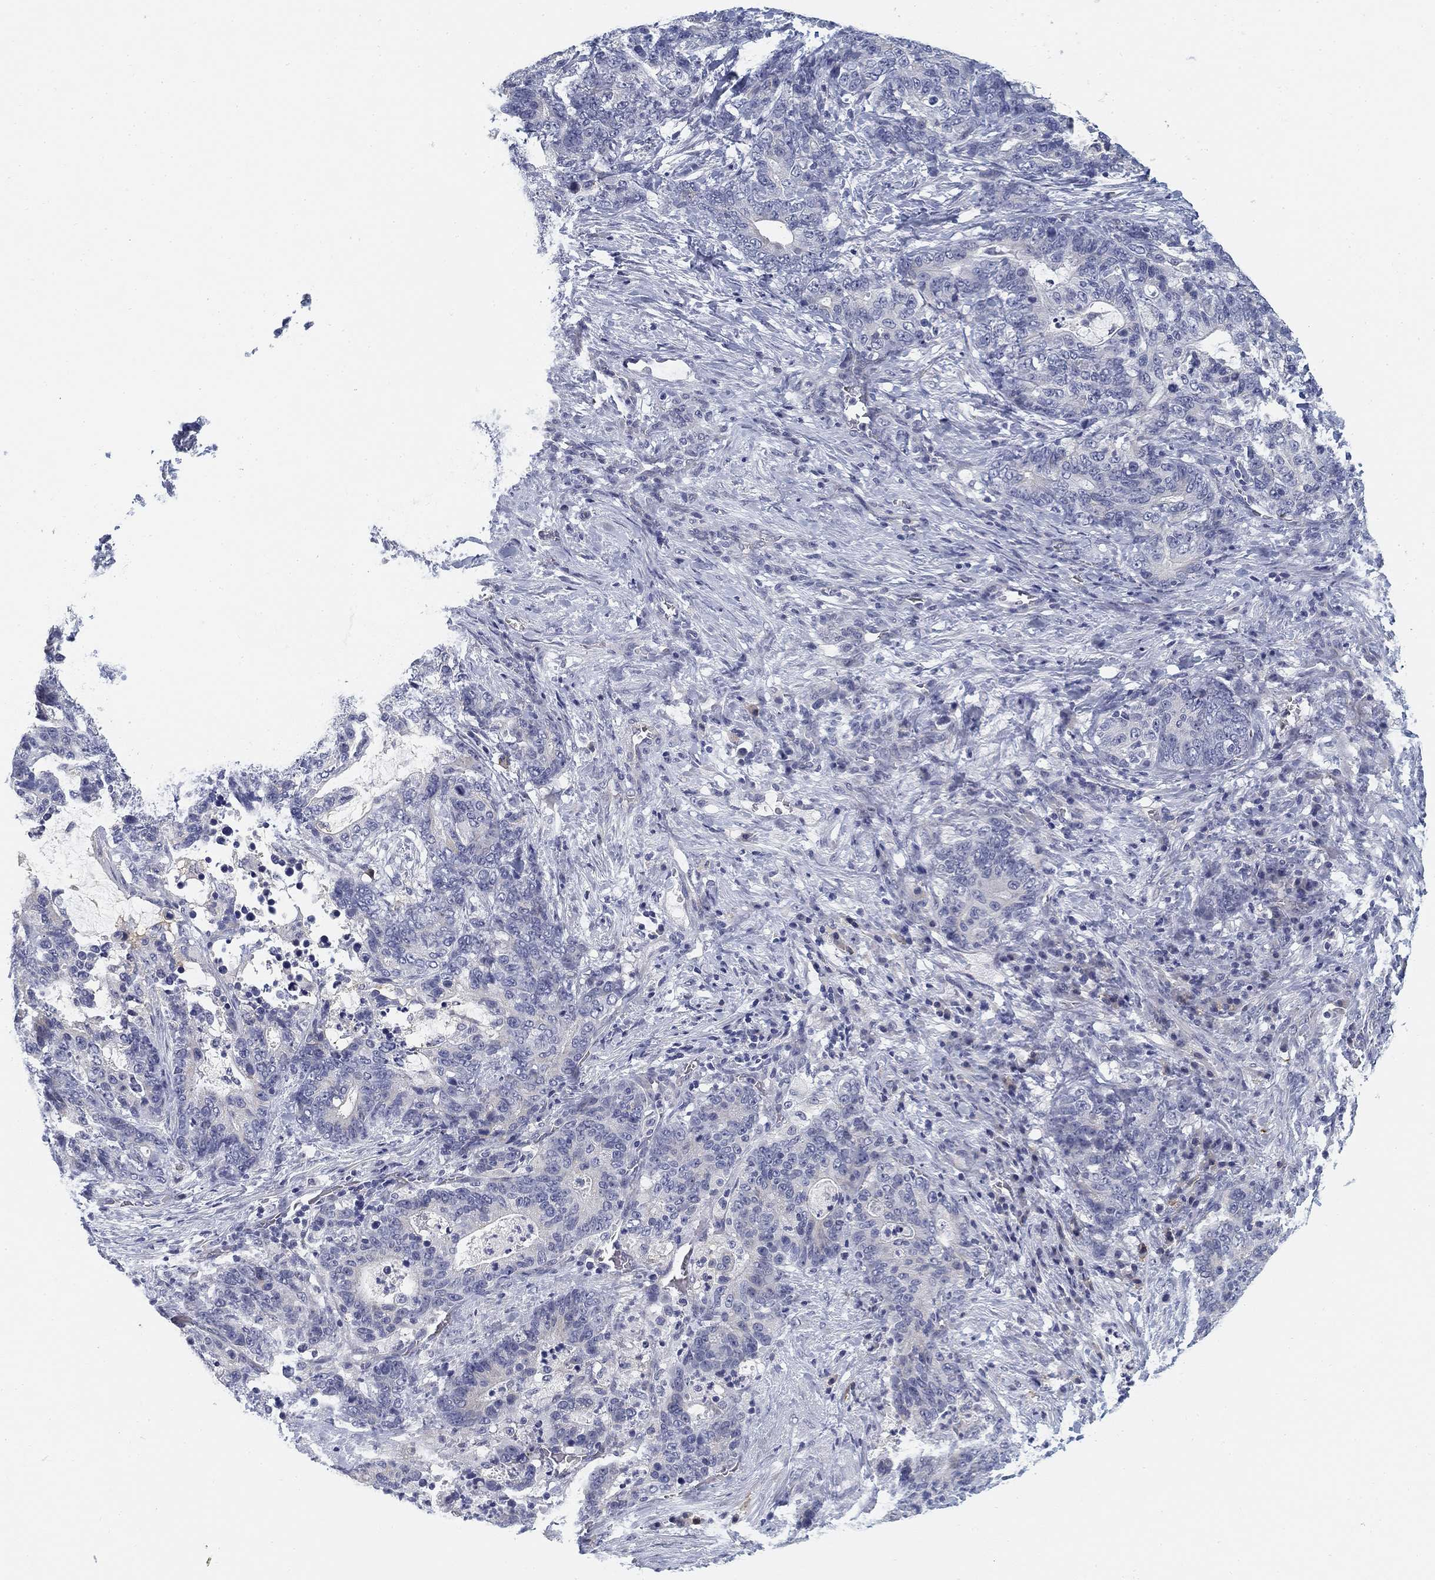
{"staining": {"intensity": "negative", "quantity": "none", "location": "none"}, "tissue": "stomach cancer", "cell_type": "Tumor cells", "image_type": "cancer", "snomed": [{"axis": "morphology", "description": "Normal tissue, NOS"}, {"axis": "morphology", "description": "Adenocarcinoma, NOS"}, {"axis": "topography", "description": "Stomach"}], "caption": "This is a image of immunohistochemistry (IHC) staining of stomach cancer (adenocarcinoma), which shows no staining in tumor cells.", "gene": "SLC2A5", "patient": {"sex": "female", "age": 64}}